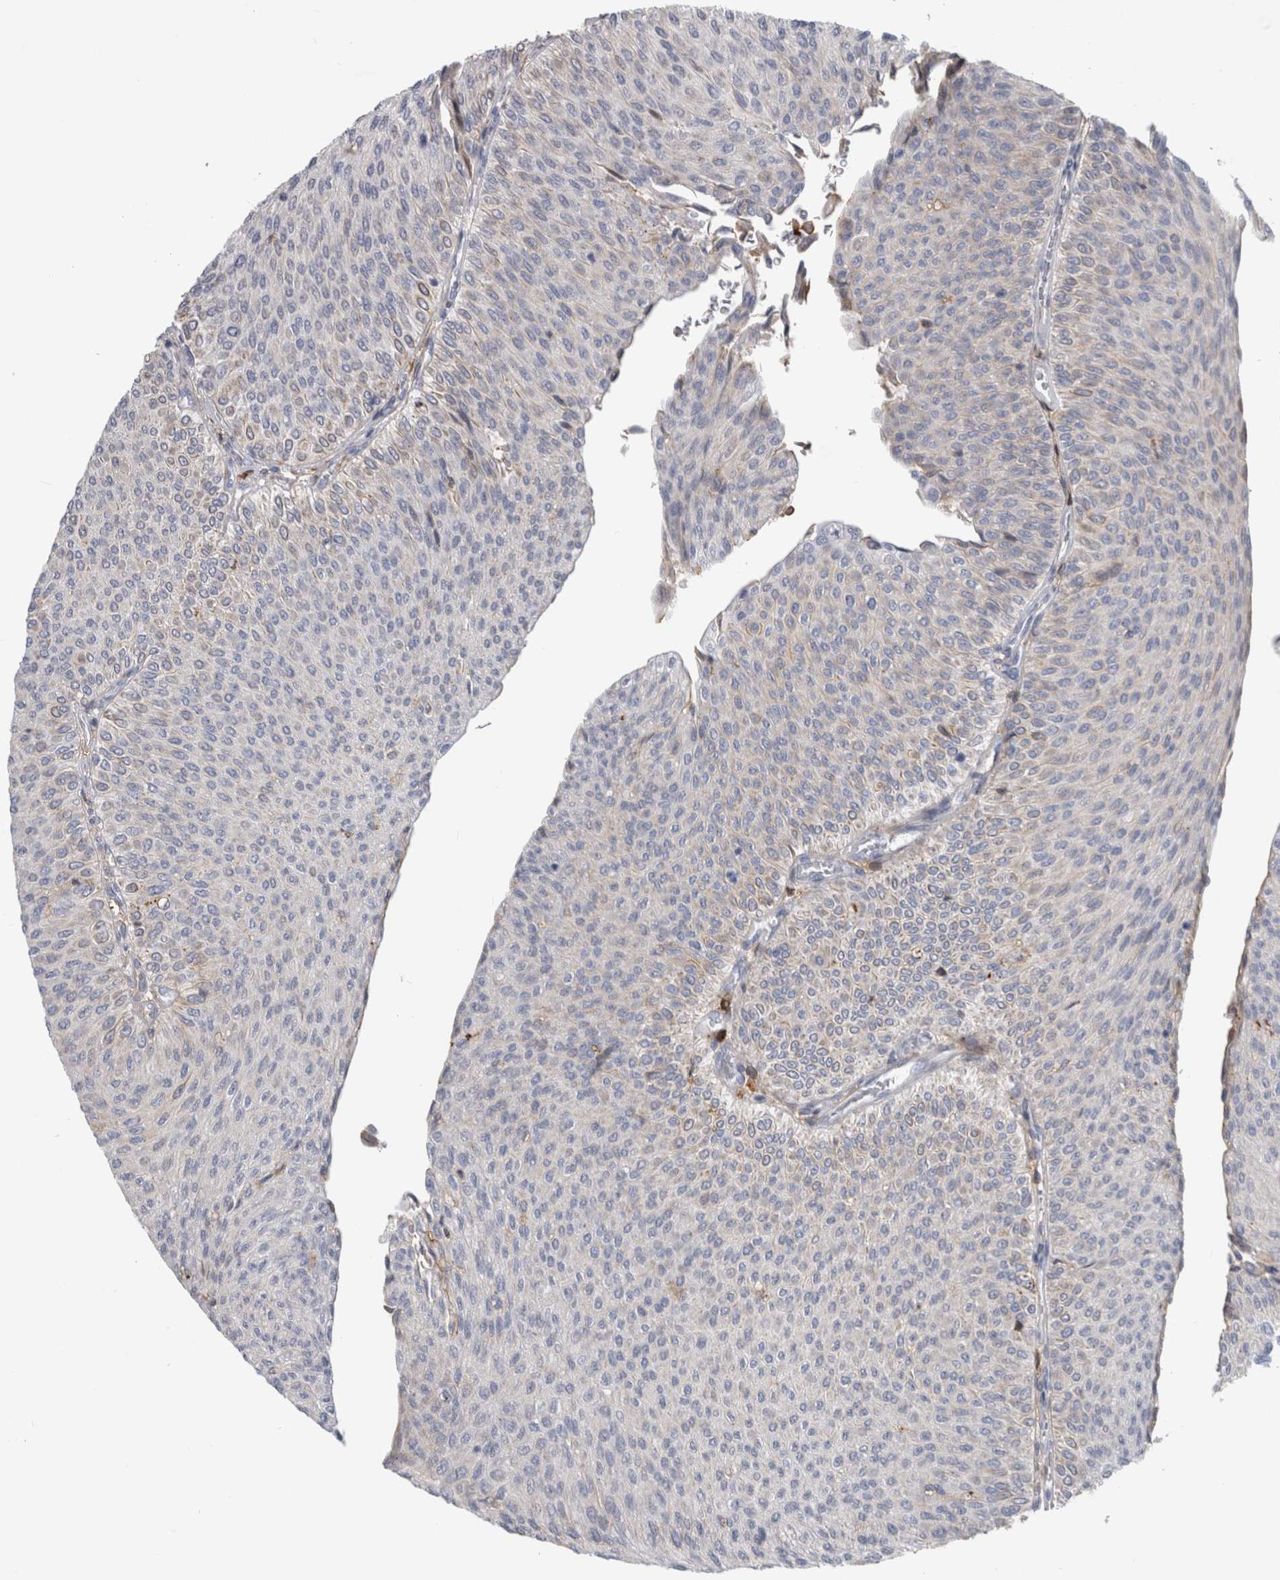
{"staining": {"intensity": "negative", "quantity": "none", "location": "none"}, "tissue": "urothelial cancer", "cell_type": "Tumor cells", "image_type": "cancer", "snomed": [{"axis": "morphology", "description": "Urothelial carcinoma, Low grade"}, {"axis": "topography", "description": "Urinary bladder"}], "caption": "Immunohistochemical staining of human urothelial cancer reveals no significant staining in tumor cells.", "gene": "DNAJC24", "patient": {"sex": "male", "age": 78}}